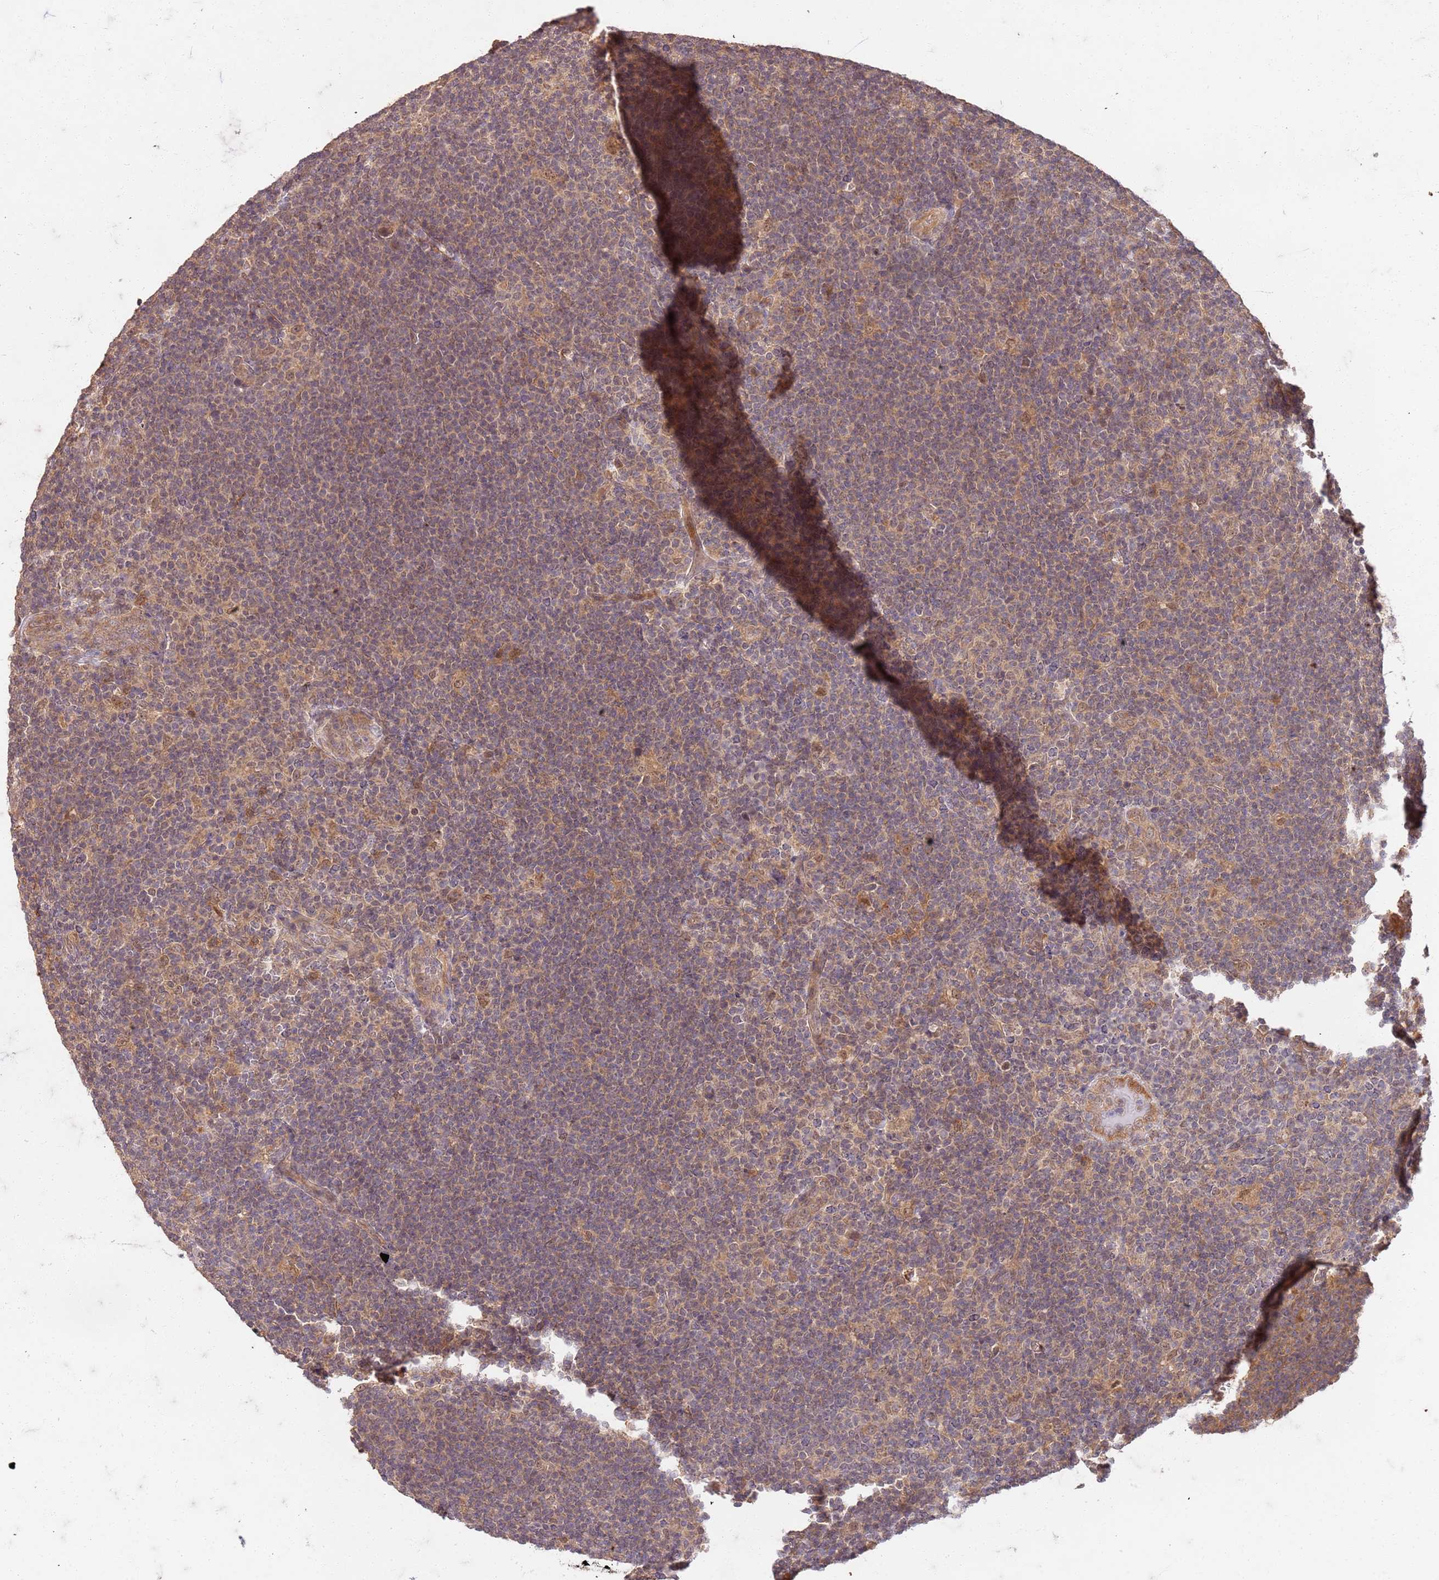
{"staining": {"intensity": "moderate", "quantity": "25%-75%", "location": "cytoplasmic/membranous,nuclear"}, "tissue": "lymphoma", "cell_type": "Tumor cells", "image_type": "cancer", "snomed": [{"axis": "morphology", "description": "Hodgkin's disease, NOS"}, {"axis": "topography", "description": "Lymph node"}], "caption": "The image displays staining of Hodgkin's disease, revealing moderate cytoplasmic/membranous and nuclear protein staining (brown color) within tumor cells.", "gene": "UBE3A", "patient": {"sex": "female", "age": 57}}